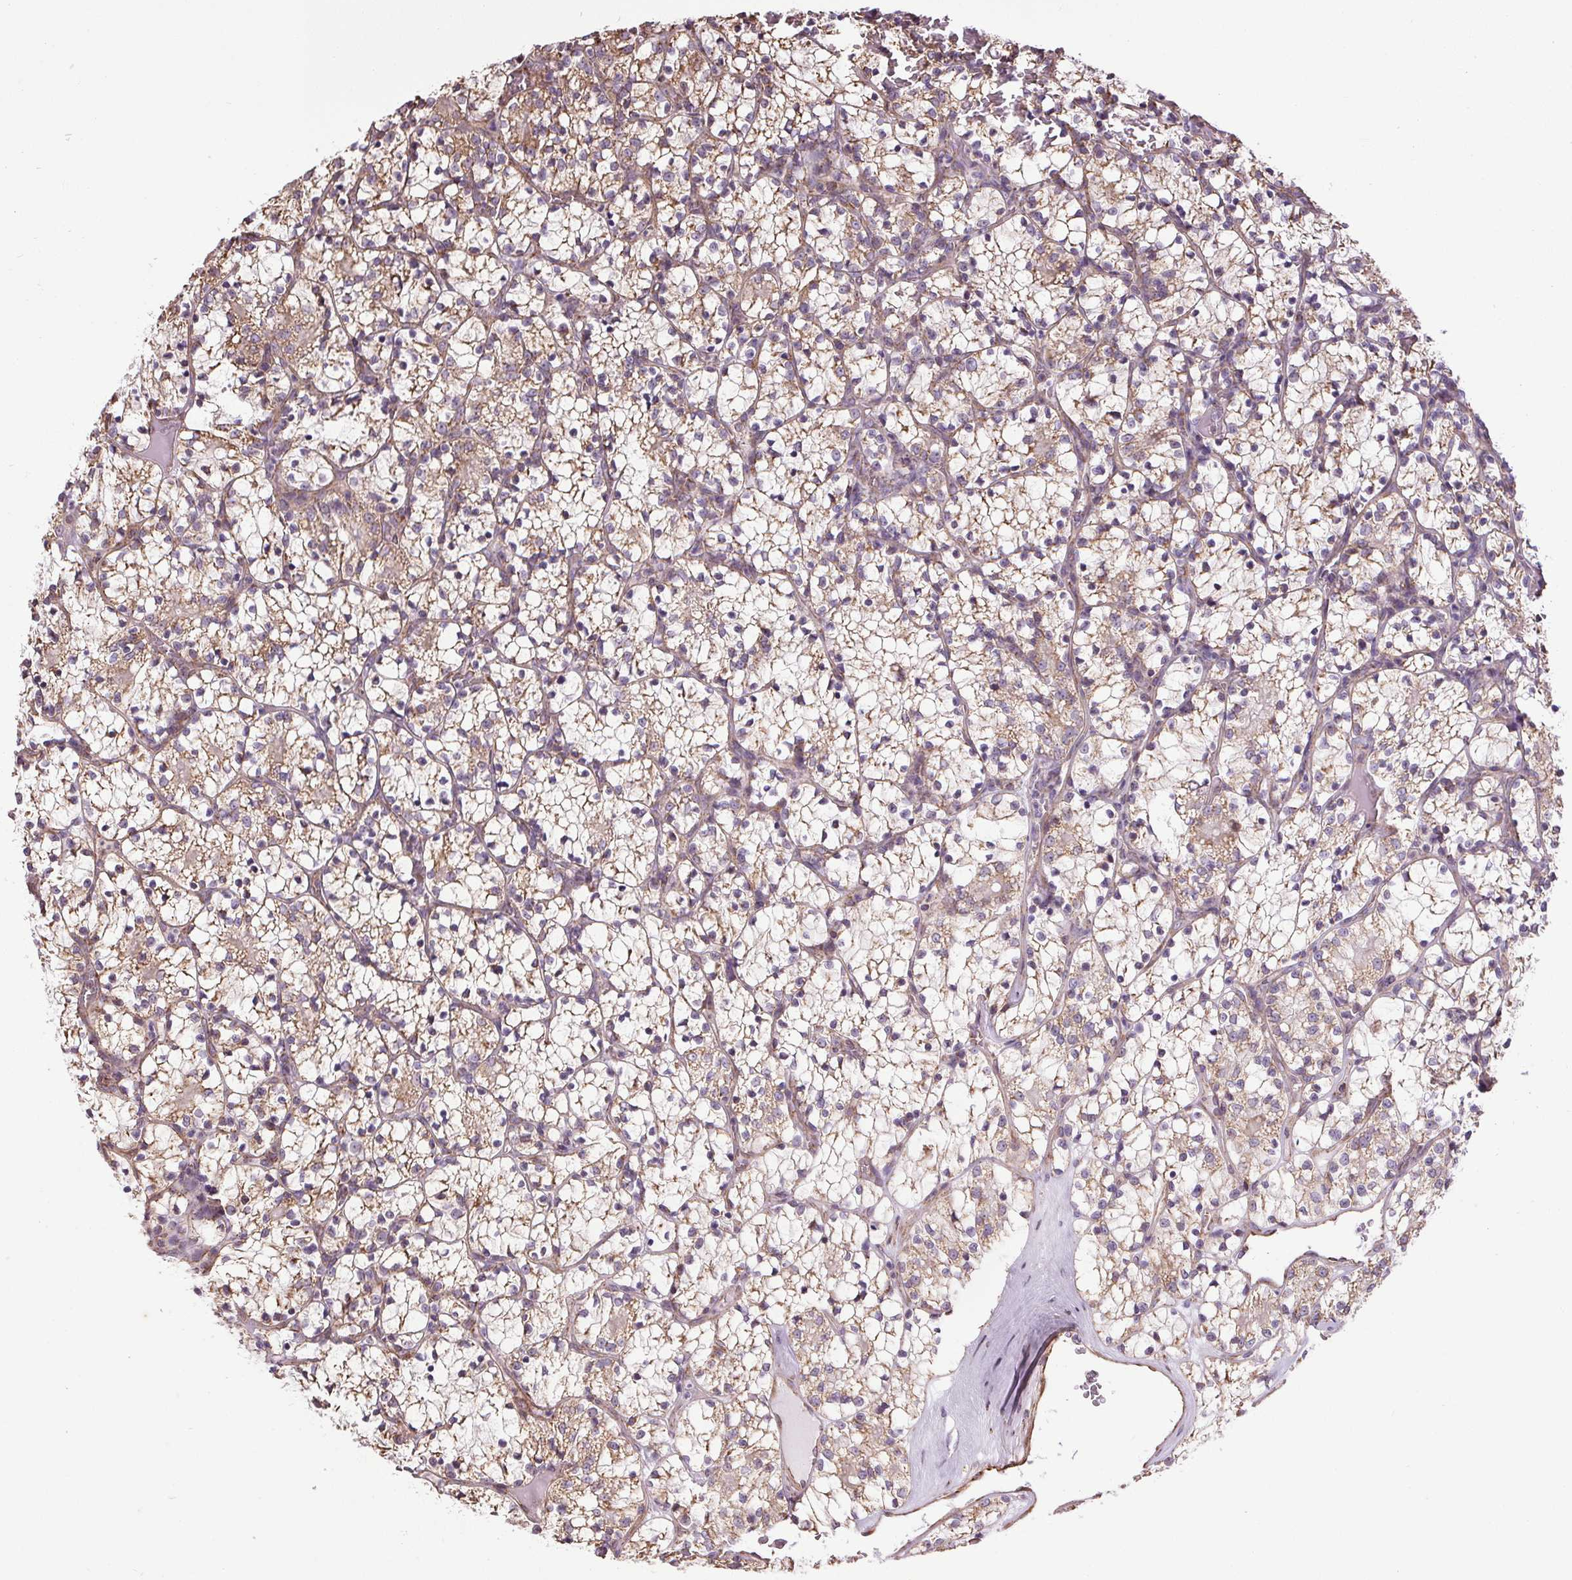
{"staining": {"intensity": "weak", "quantity": "<25%", "location": "cytoplasmic/membranous"}, "tissue": "renal cancer", "cell_type": "Tumor cells", "image_type": "cancer", "snomed": [{"axis": "morphology", "description": "Adenocarcinoma, NOS"}, {"axis": "topography", "description": "Kidney"}], "caption": "The image reveals no staining of tumor cells in adenocarcinoma (renal). (DAB immunohistochemistry with hematoxylin counter stain).", "gene": "ZNF548", "patient": {"sex": "female", "age": 69}}